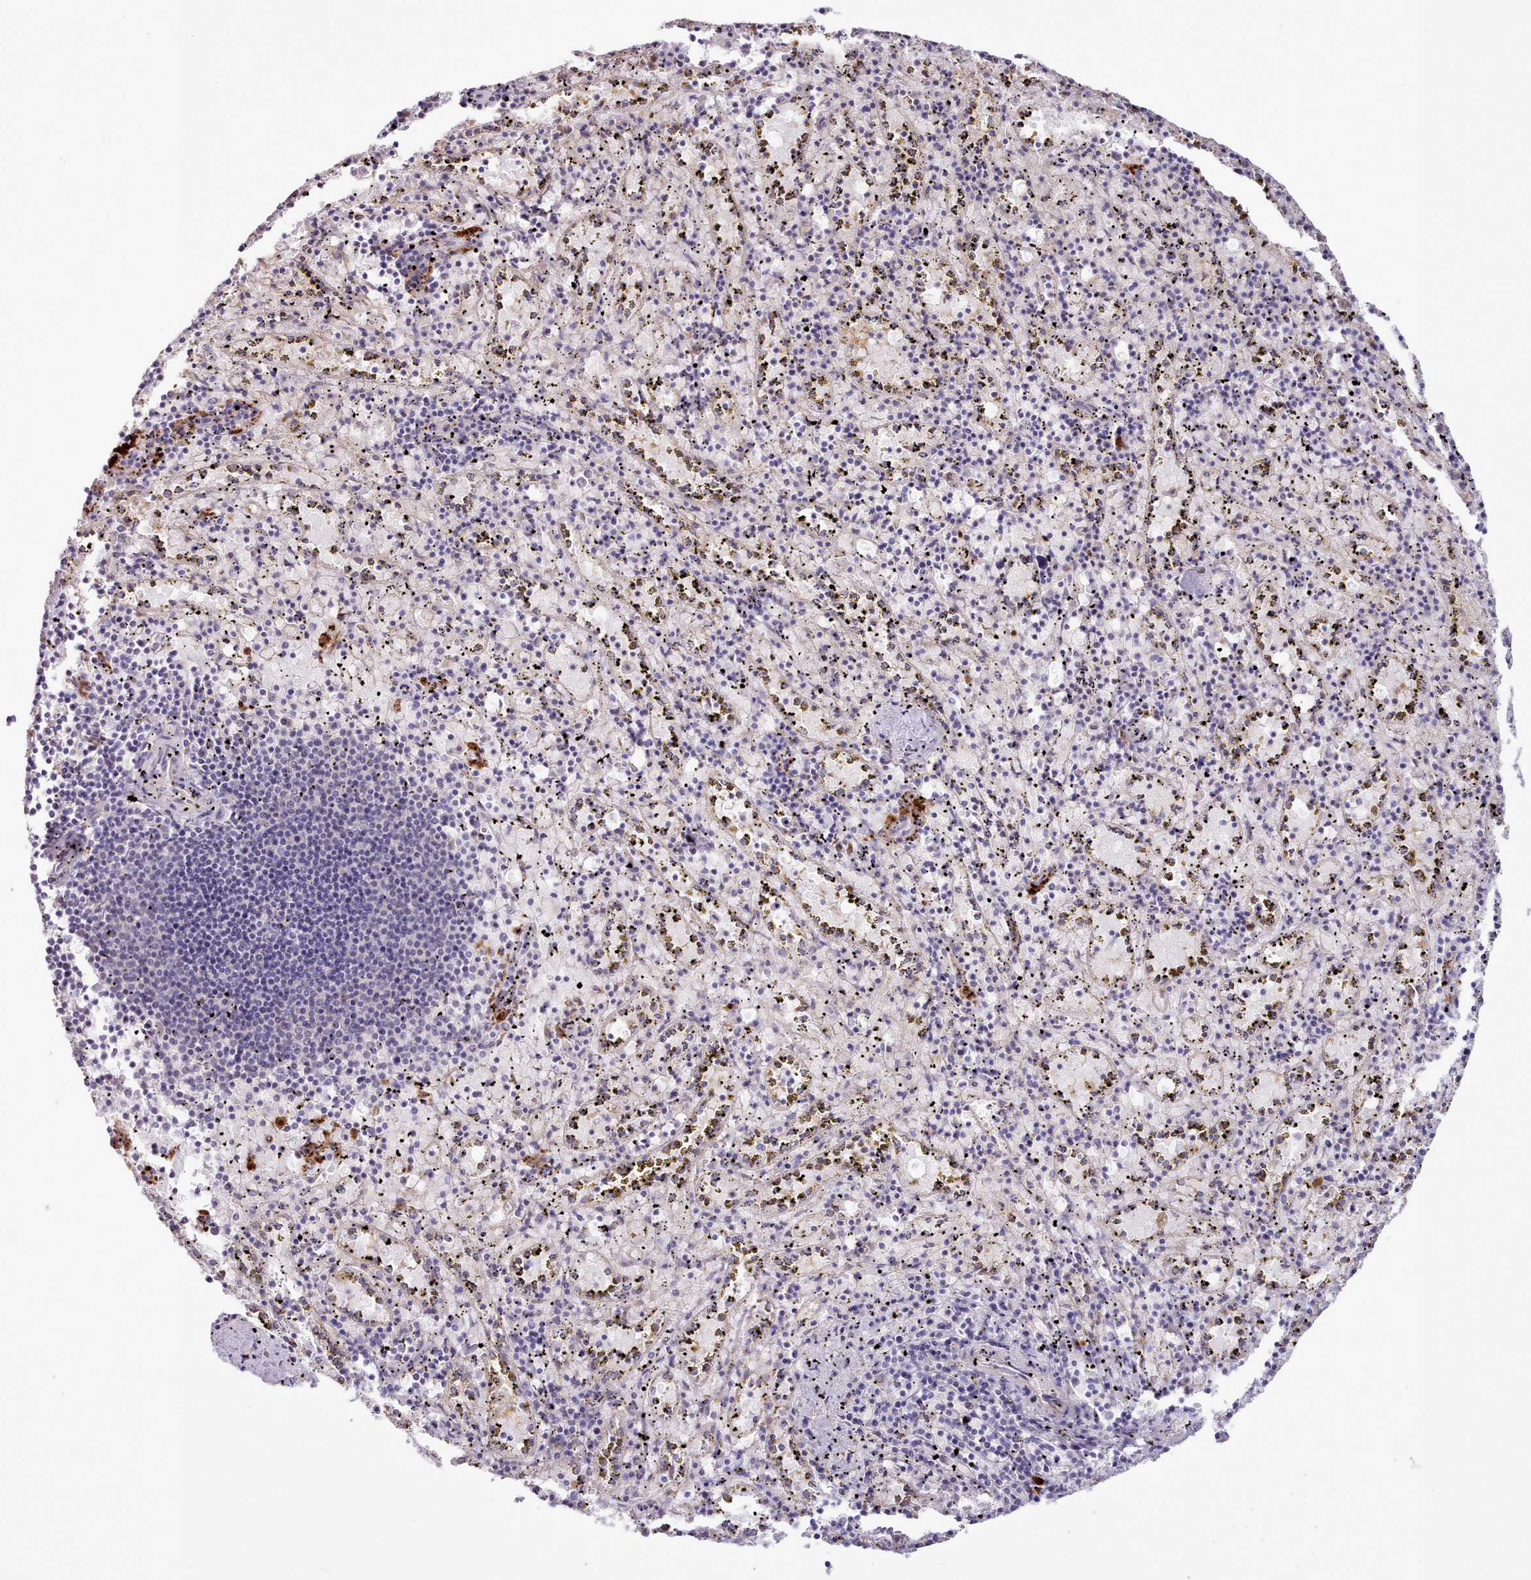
{"staining": {"intensity": "weak", "quantity": "<25%", "location": "cytoplasmic/membranous"}, "tissue": "spleen", "cell_type": "Cells in red pulp", "image_type": "normal", "snomed": [{"axis": "morphology", "description": "Normal tissue, NOS"}, {"axis": "topography", "description": "Spleen"}], "caption": "High magnification brightfield microscopy of benign spleen stained with DAB (3,3'-diaminobenzidine) (brown) and counterstained with hematoxylin (blue): cells in red pulp show no significant staining. (DAB (3,3'-diaminobenzidine) immunohistochemistry (IHC) visualized using brightfield microscopy, high magnification).", "gene": "SRD5A1", "patient": {"sex": "male", "age": 11}}